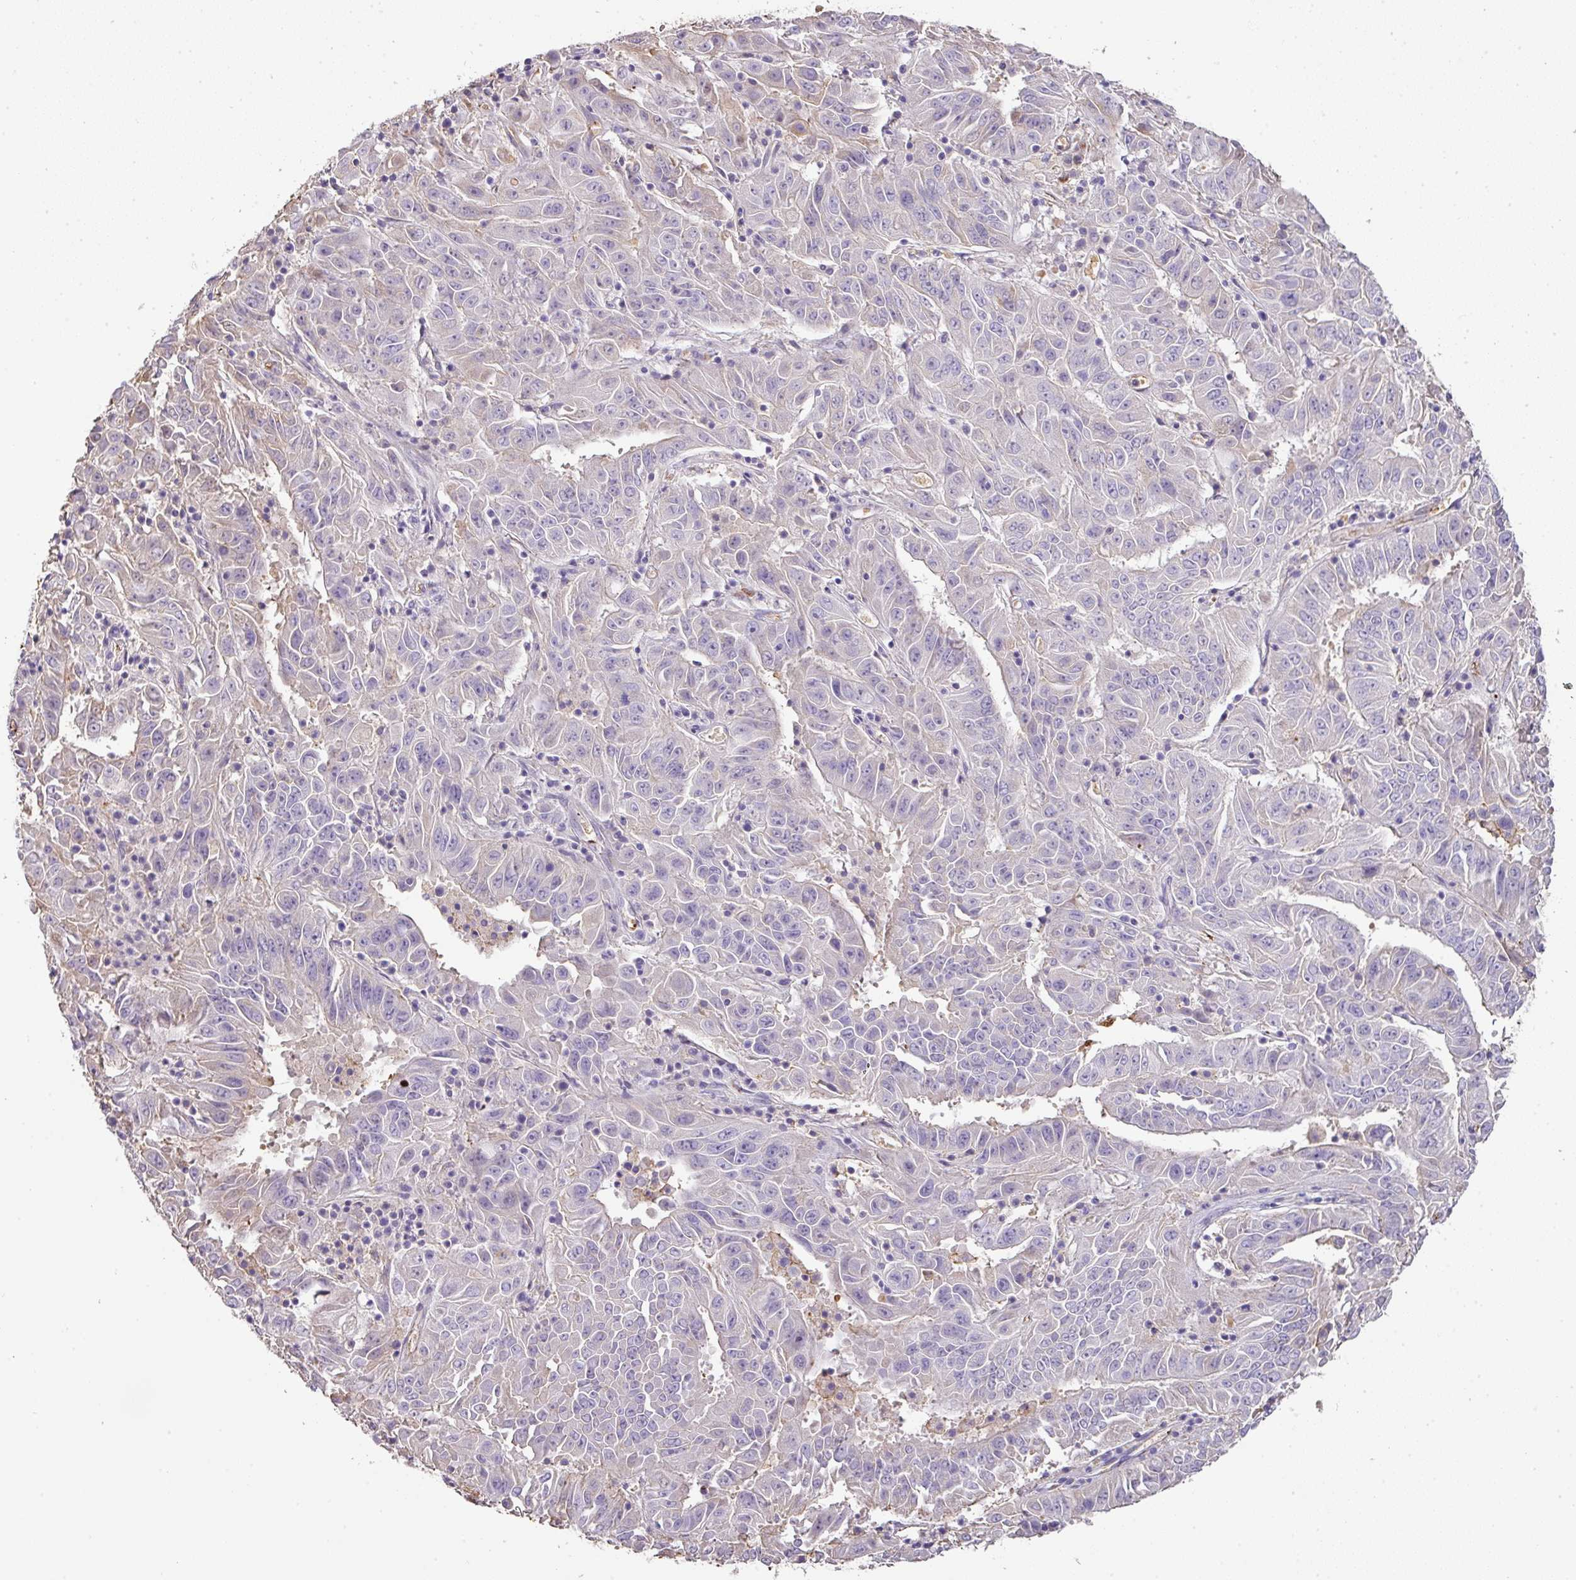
{"staining": {"intensity": "negative", "quantity": "none", "location": "none"}, "tissue": "pancreatic cancer", "cell_type": "Tumor cells", "image_type": "cancer", "snomed": [{"axis": "morphology", "description": "Adenocarcinoma, NOS"}, {"axis": "topography", "description": "Pancreas"}], "caption": "A photomicrograph of pancreatic cancer (adenocarcinoma) stained for a protein displays no brown staining in tumor cells.", "gene": "CCZ1", "patient": {"sex": "male", "age": 63}}